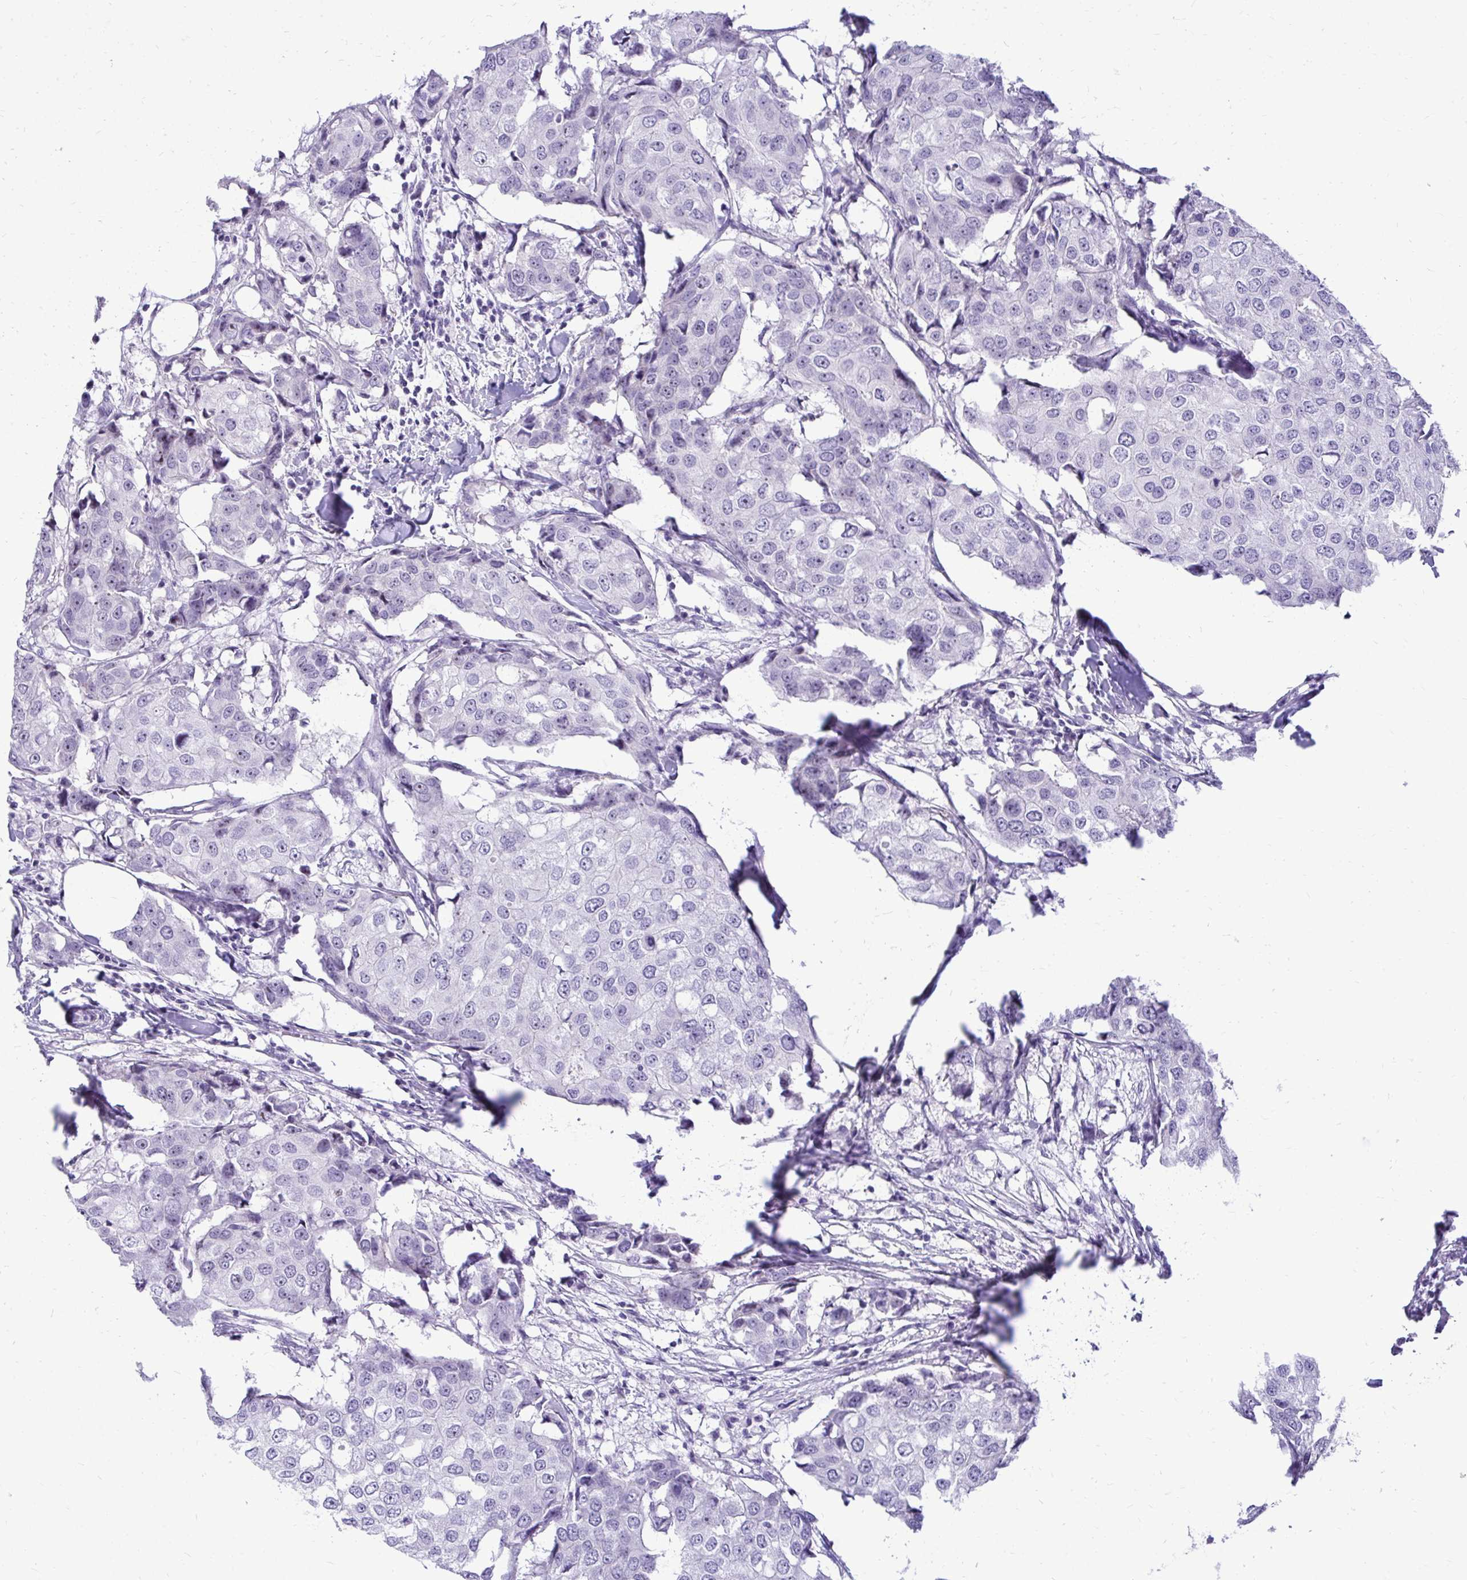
{"staining": {"intensity": "negative", "quantity": "none", "location": "none"}, "tissue": "breast cancer", "cell_type": "Tumor cells", "image_type": "cancer", "snomed": [{"axis": "morphology", "description": "Duct carcinoma"}, {"axis": "topography", "description": "Breast"}], "caption": "A micrograph of breast invasive ductal carcinoma stained for a protein demonstrates no brown staining in tumor cells.", "gene": "NIFK", "patient": {"sex": "female", "age": 27}}